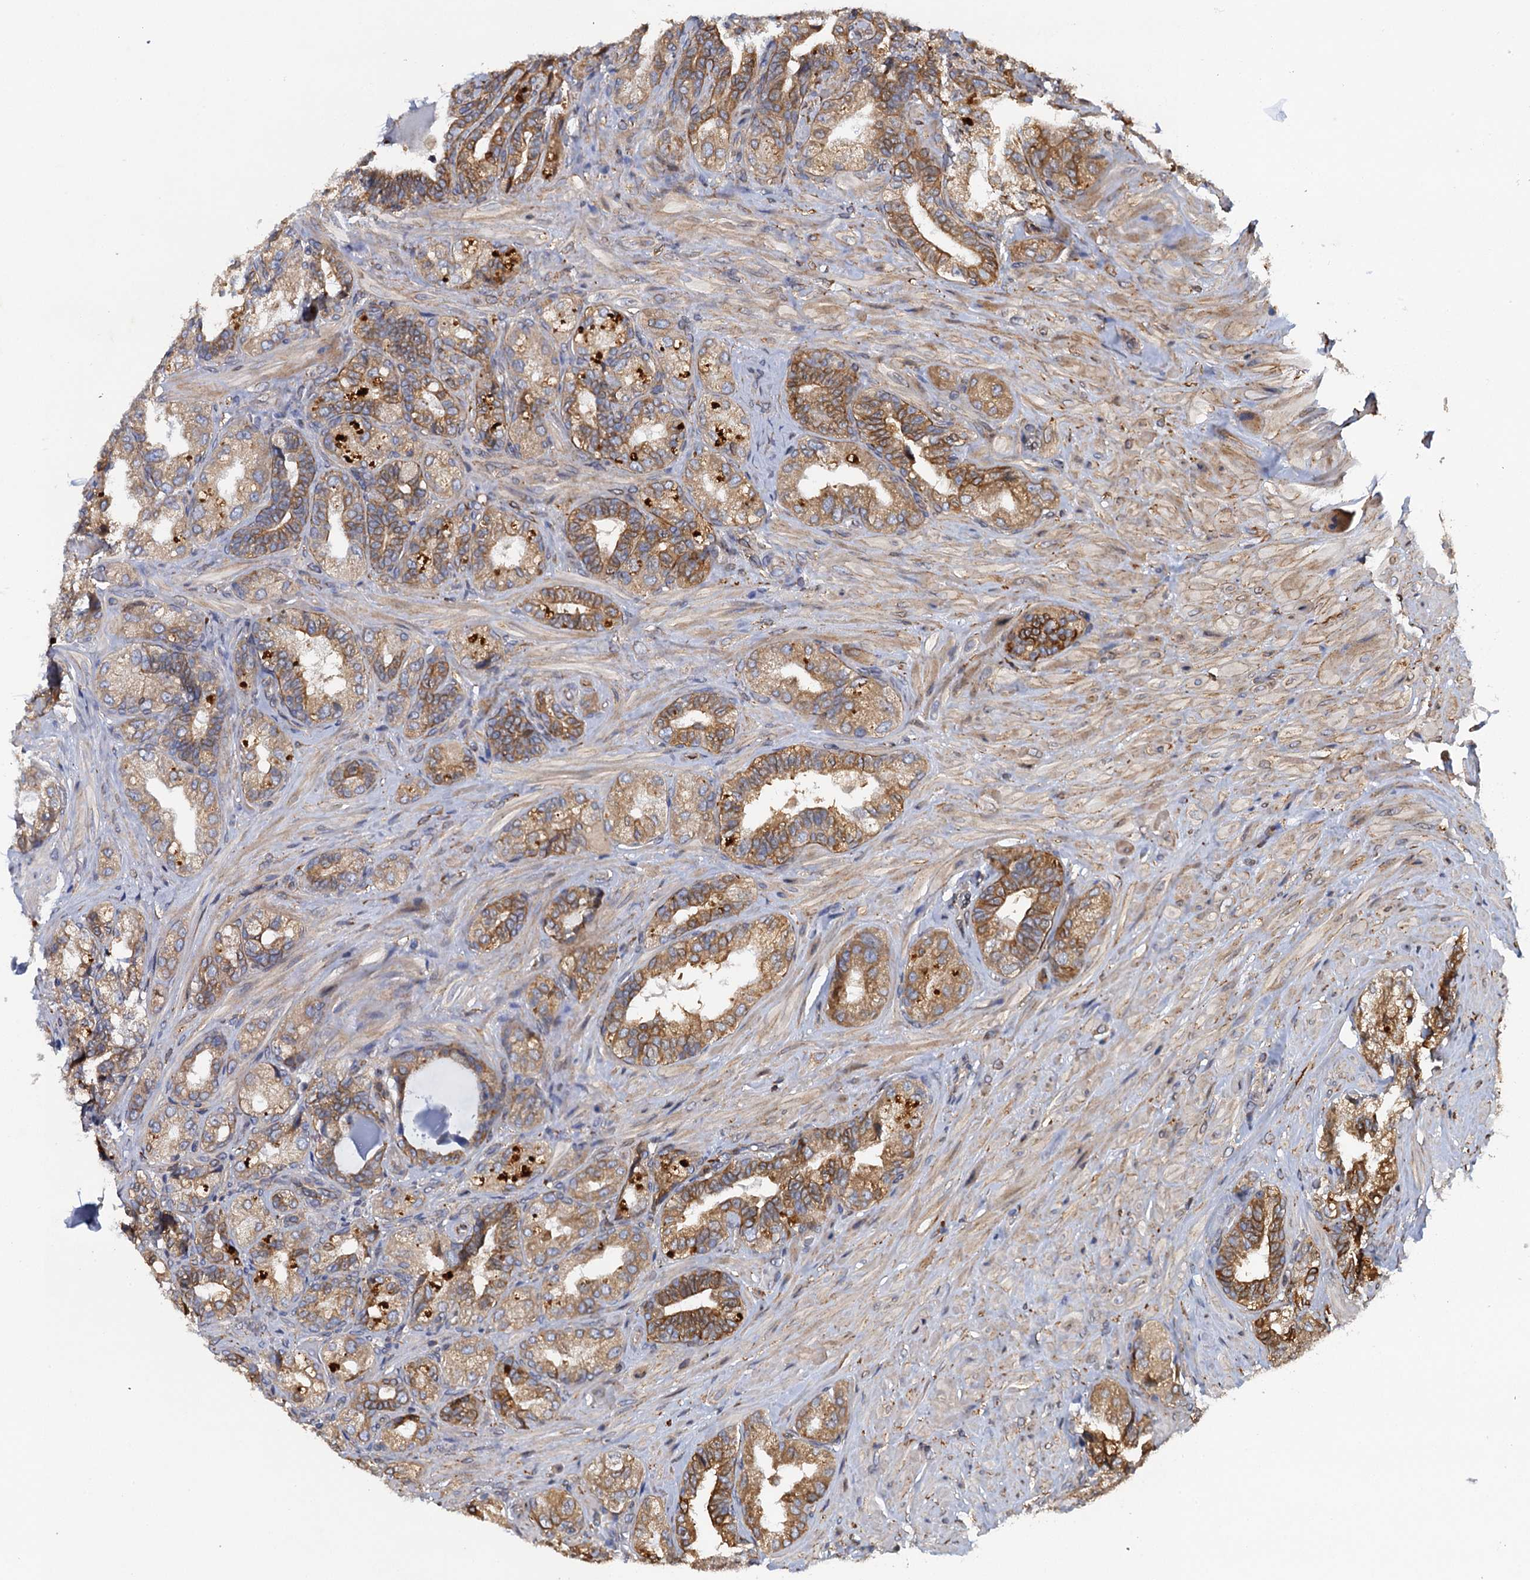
{"staining": {"intensity": "moderate", "quantity": ">75%", "location": "cytoplasmic/membranous"}, "tissue": "seminal vesicle", "cell_type": "Glandular cells", "image_type": "normal", "snomed": [{"axis": "morphology", "description": "Normal tissue, NOS"}, {"axis": "topography", "description": "Prostate and seminal vesicle, NOS"}, {"axis": "topography", "description": "Prostate"}, {"axis": "topography", "description": "Seminal veicle"}], "caption": "A medium amount of moderate cytoplasmic/membranous staining is identified in approximately >75% of glandular cells in benign seminal vesicle.", "gene": "ARMC5", "patient": {"sex": "male", "age": 67}}